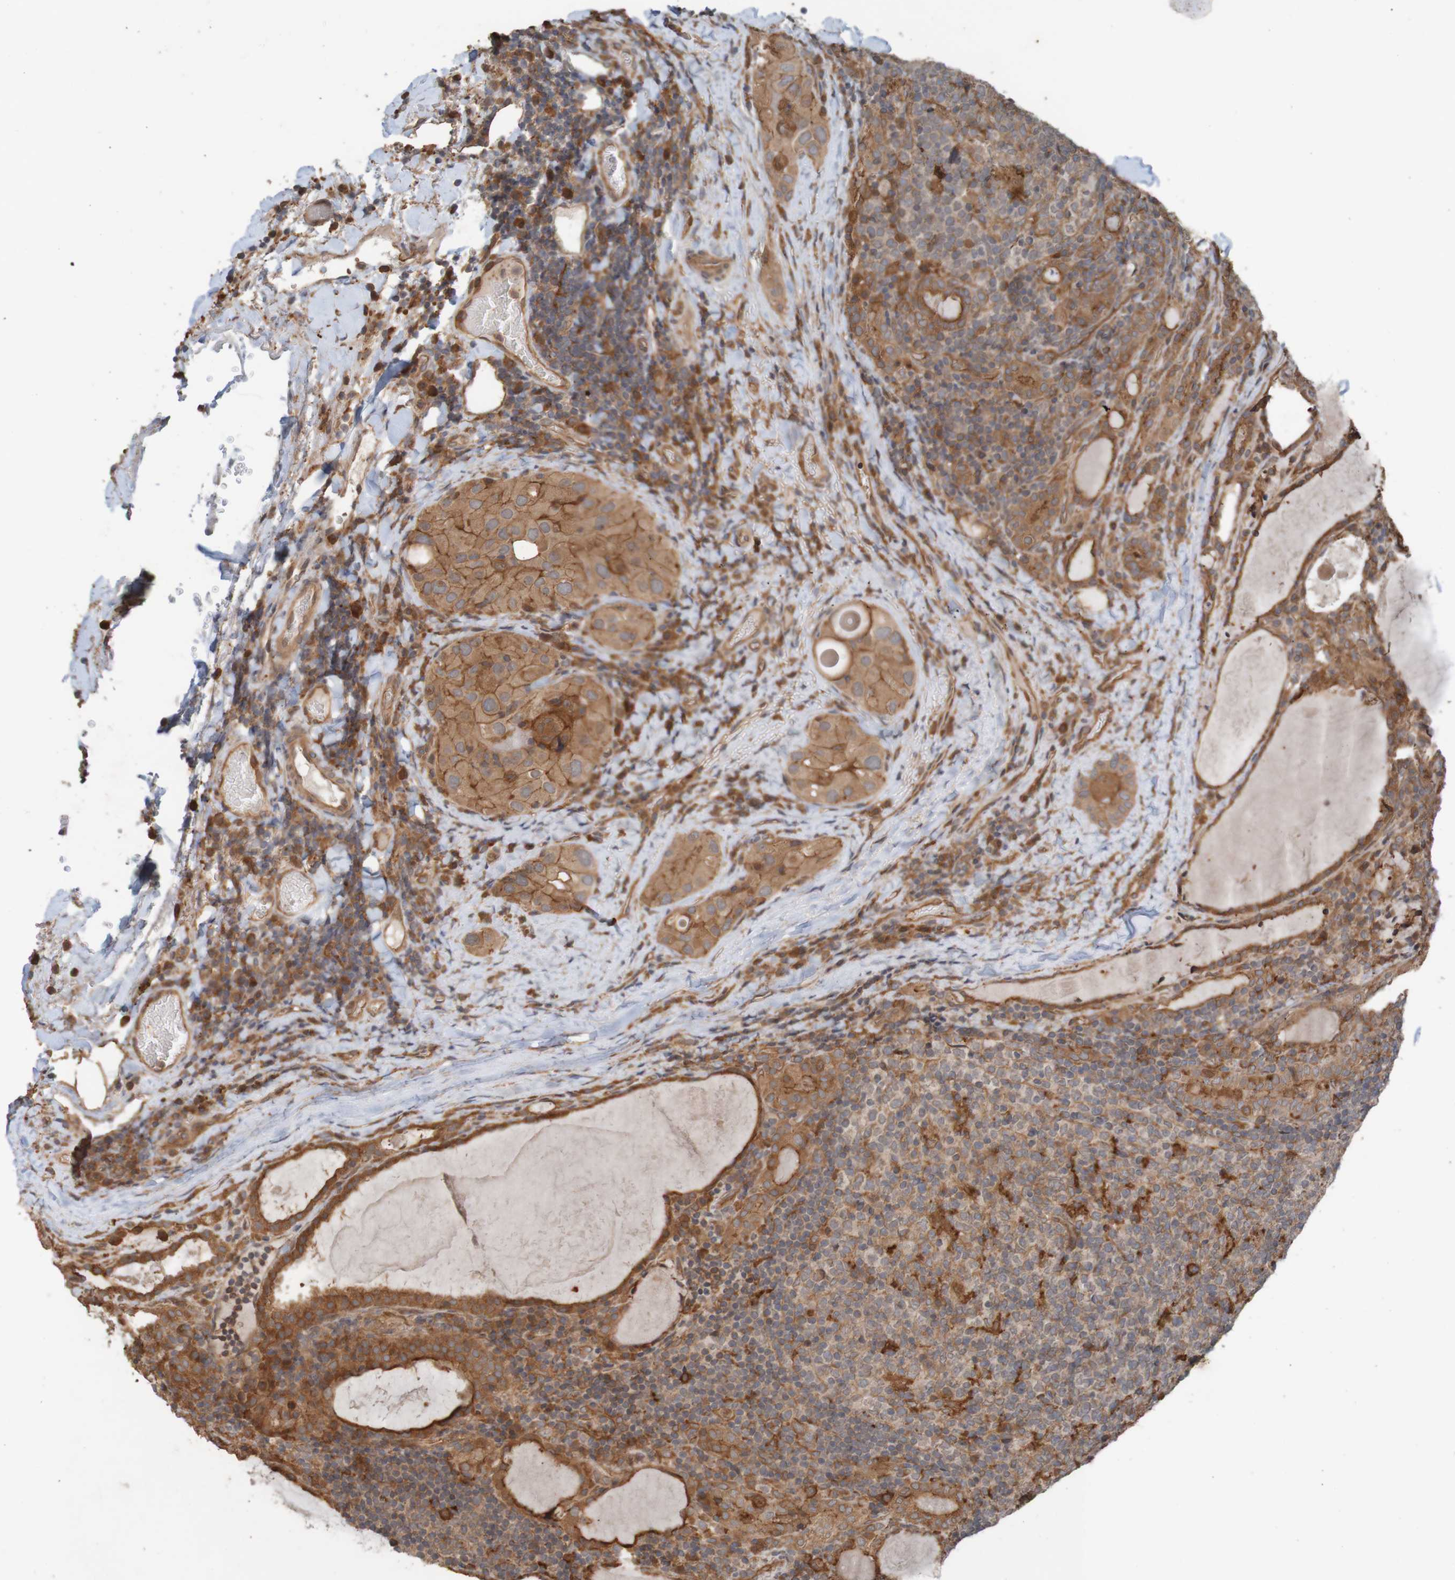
{"staining": {"intensity": "moderate", "quantity": ">75%", "location": "cytoplasmic/membranous"}, "tissue": "thyroid cancer", "cell_type": "Tumor cells", "image_type": "cancer", "snomed": [{"axis": "morphology", "description": "Papillary adenocarcinoma, NOS"}, {"axis": "topography", "description": "Thyroid gland"}], "caption": "Protein expression analysis of human thyroid papillary adenocarcinoma reveals moderate cytoplasmic/membranous expression in about >75% of tumor cells. The protein is stained brown, and the nuclei are stained in blue (DAB (3,3'-diaminobenzidine) IHC with brightfield microscopy, high magnification).", "gene": "ARHGEF11", "patient": {"sex": "female", "age": 42}}